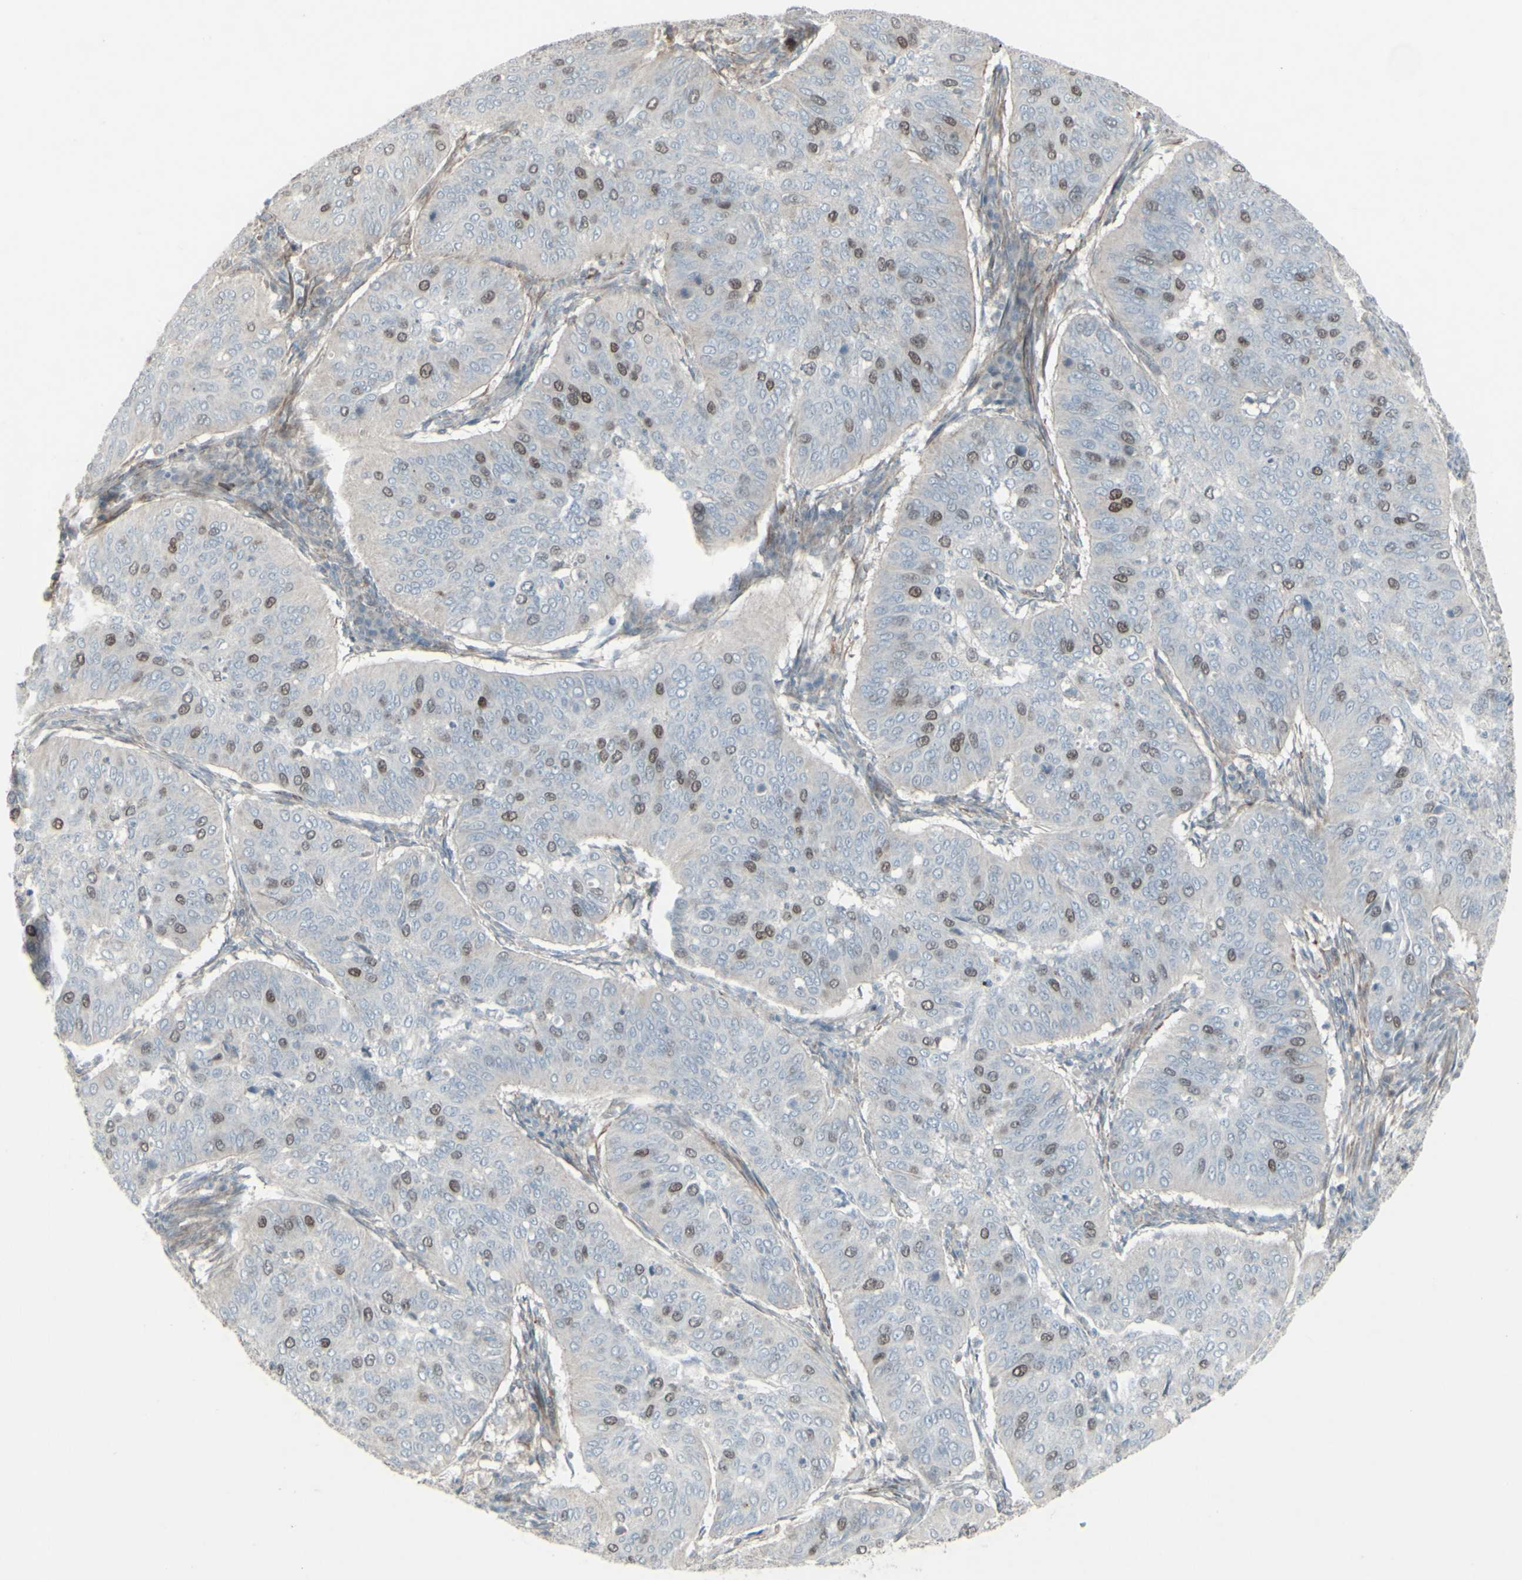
{"staining": {"intensity": "moderate", "quantity": "25%-75%", "location": "nuclear"}, "tissue": "cervical cancer", "cell_type": "Tumor cells", "image_type": "cancer", "snomed": [{"axis": "morphology", "description": "Normal tissue, NOS"}, {"axis": "morphology", "description": "Squamous cell carcinoma, NOS"}, {"axis": "topography", "description": "Cervix"}], "caption": "Moderate nuclear protein positivity is seen in about 25%-75% of tumor cells in cervical cancer.", "gene": "GMNN", "patient": {"sex": "female", "age": 39}}